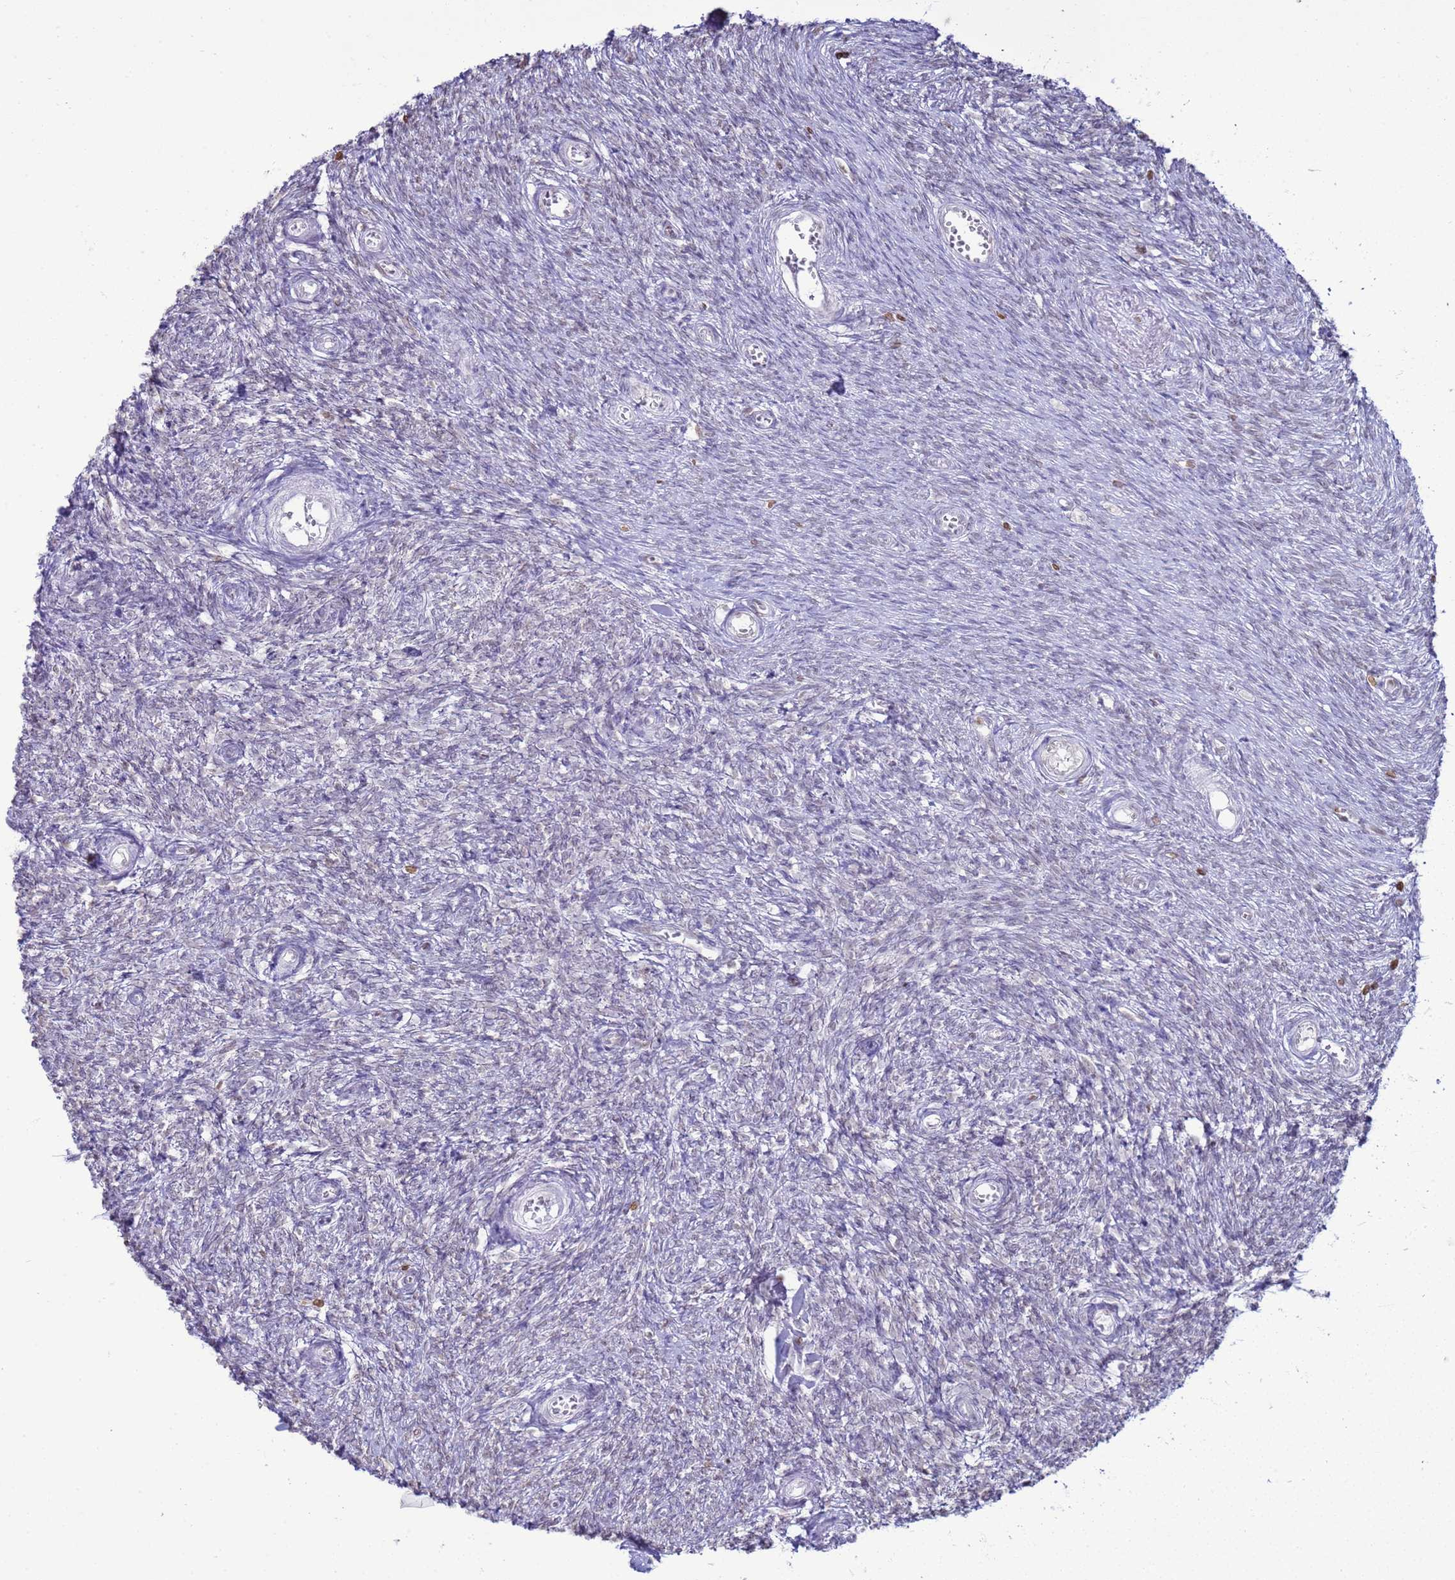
{"staining": {"intensity": "moderate", "quantity": "<25%", "location": "cytoplasmic/membranous,nuclear"}, "tissue": "ovary", "cell_type": "Ovarian stroma cells", "image_type": "normal", "snomed": [{"axis": "morphology", "description": "Normal tissue, NOS"}, {"axis": "topography", "description": "Ovary"}], "caption": "Immunohistochemistry micrograph of normal human ovary stained for a protein (brown), which displays low levels of moderate cytoplasmic/membranous,nuclear expression in about <25% of ovarian stroma cells.", "gene": "DHX37", "patient": {"sex": "female", "age": 44}}